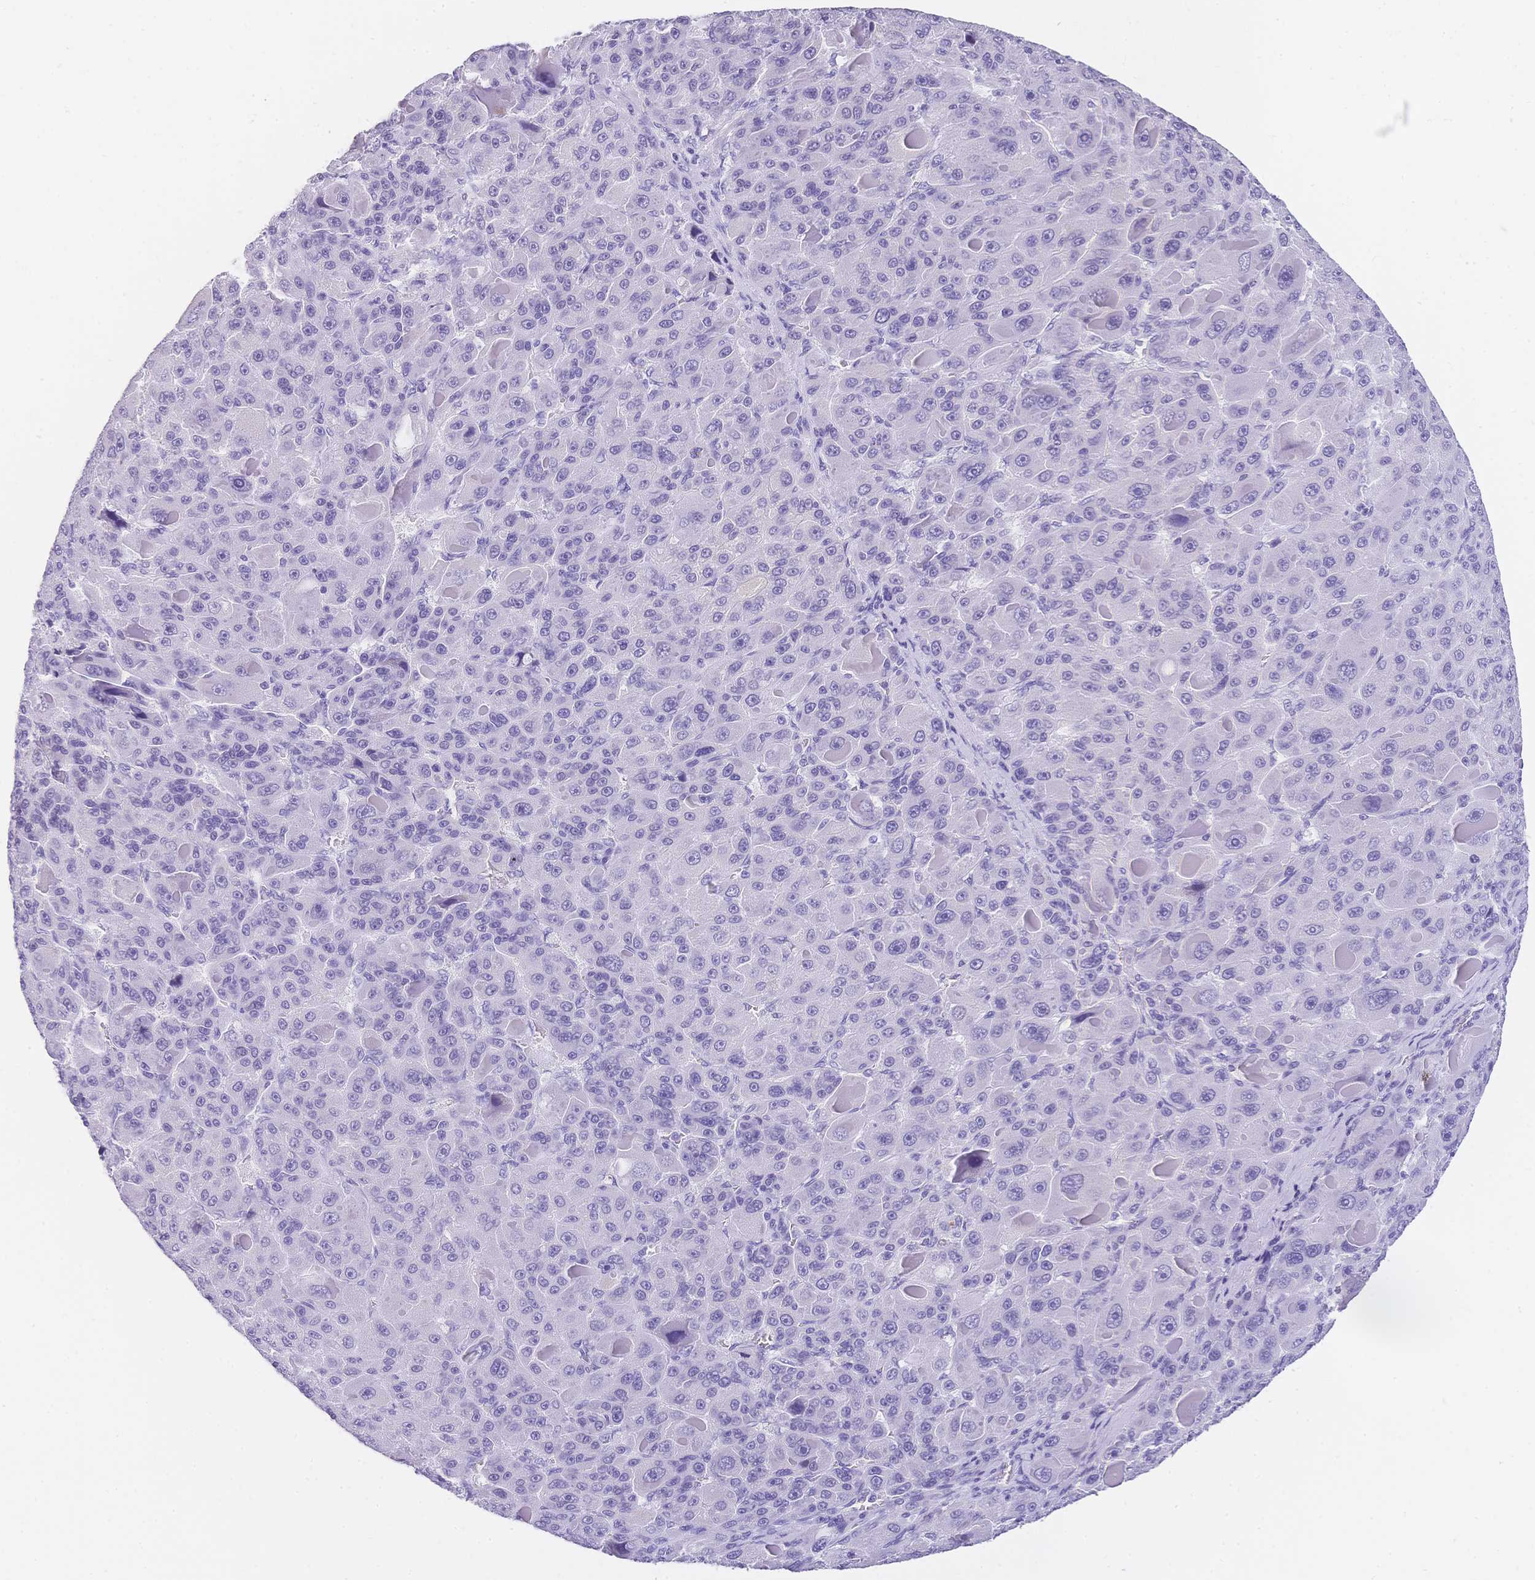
{"staining": {"intensity": "negative", "quantity": "none", "location": "none"}, "tissue": "liver cancer", "cell_type": "Tumor cells", "image_type": "cancer", "snomed": [{"axis": "morphology", "description": "Carcinoma, Hepatocellular, NOS"}, {"axis": "topography", "description": "Liver"}], "caption": "This is an IHC photomicrograph of human liver cancer (hepatocellular carcinoma). There is no expression in tumor cells.", "gene": "MUC21", "patient": {"sex": "male", "age": 76}}